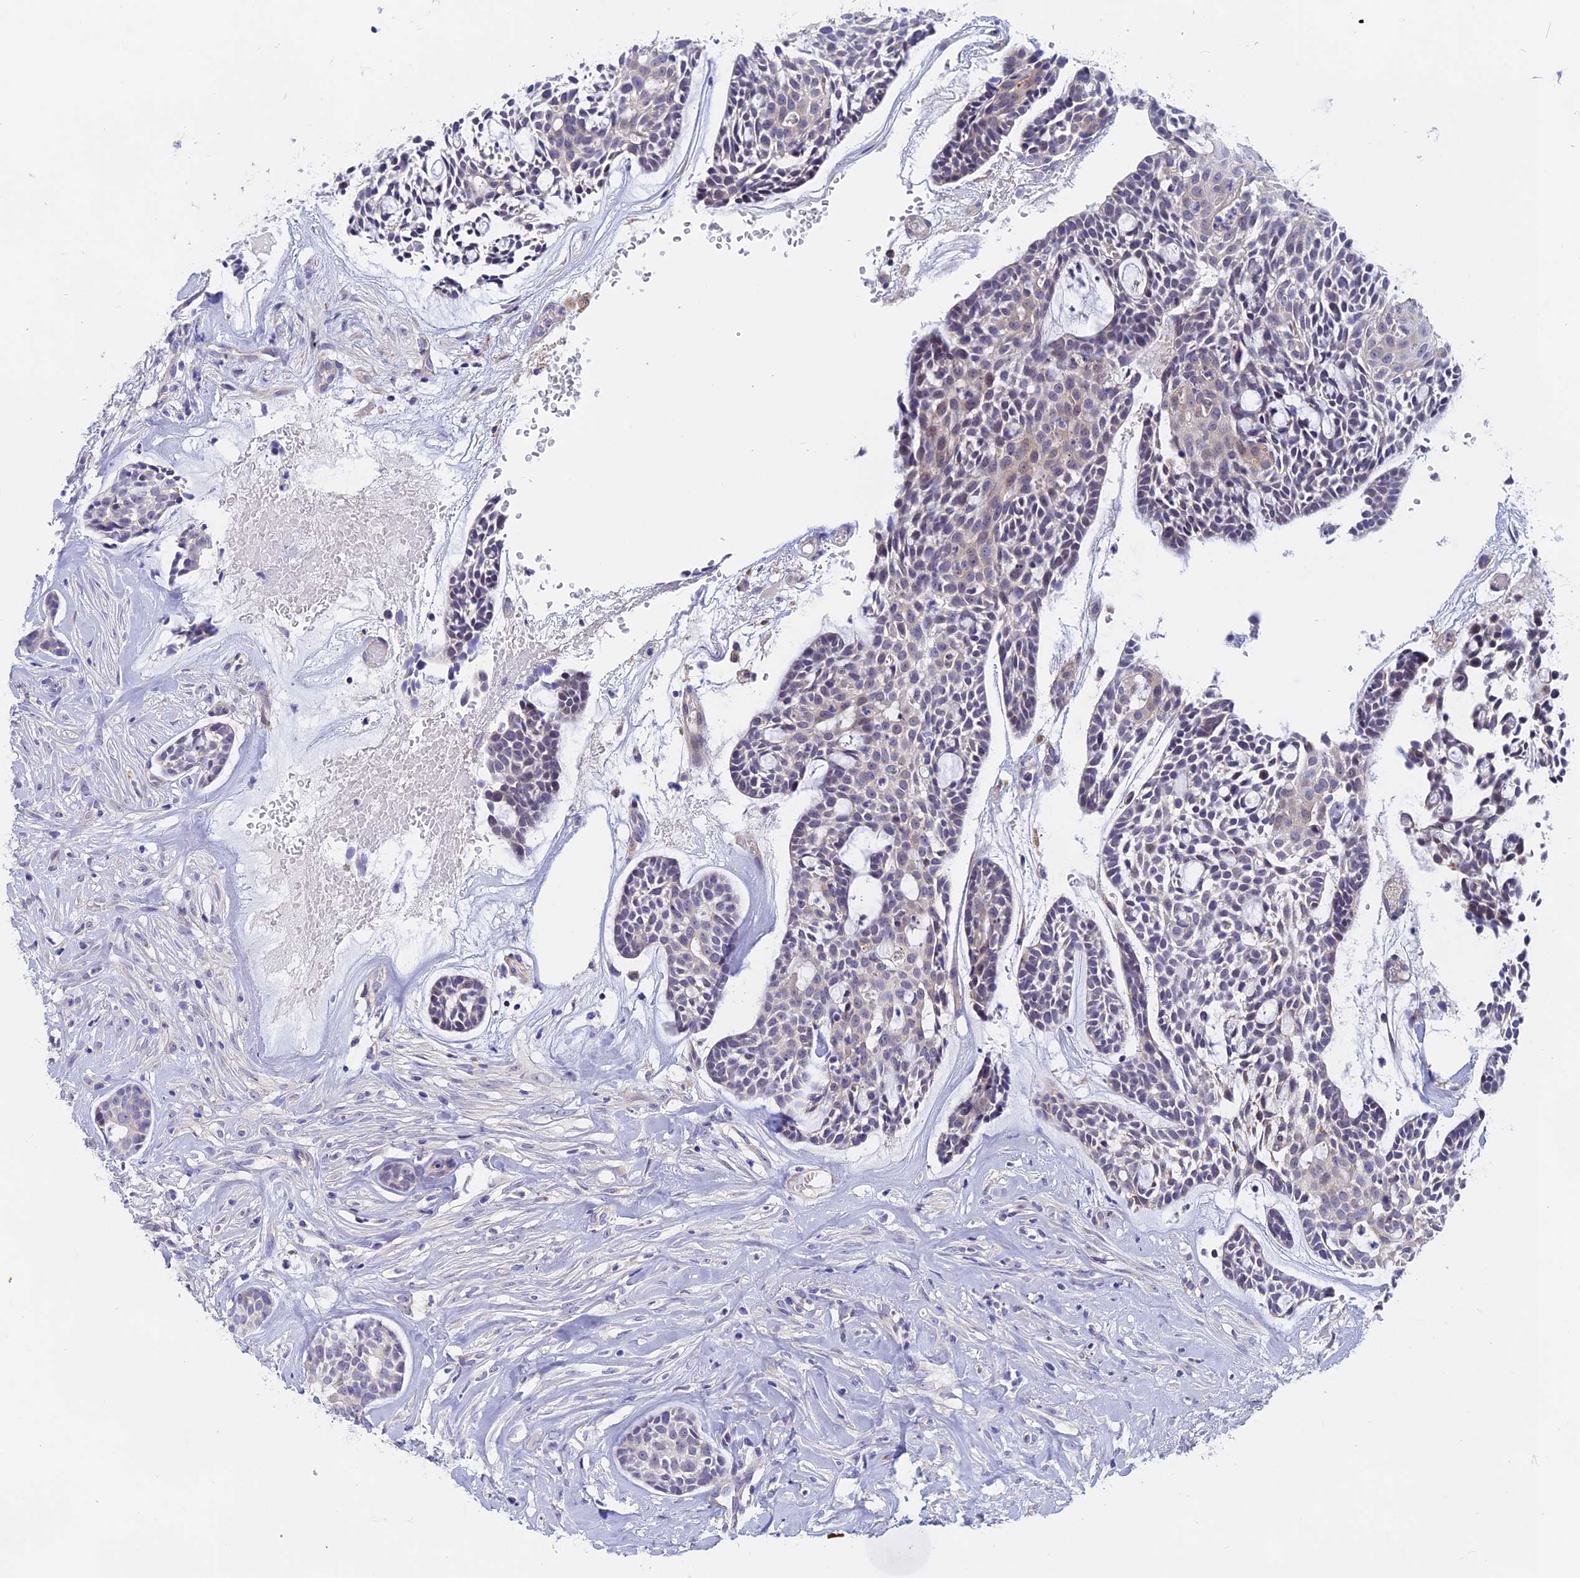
{"staining": {"intensity": "negative", "quantity": "none", "location": "none"}, "tissue": "head and neck cancer", "cell_type": "Tumor cells", "image_type": "cancer", "snomed": [{"axis": "morphology", "description": "Normal tissue, NOS"}, {"axis": "morphology", "description": "Adenocarcinoma, NOS"}, {"axis": "topography", "description": "Subcutis"}, {"axis": "topography", "description": "Nasopharynx"}, {"axis": "topography", "description": "Head-Neck"}], "caption": "This micrograph is of head and neck cancer stained with immunohistochemistry to label a protein in brown with the nuclei are counter-stained blue. There is no positivity in tumor cells.", "gene": "GLB1L", "patient": {"sex": "female", "age": 73}}